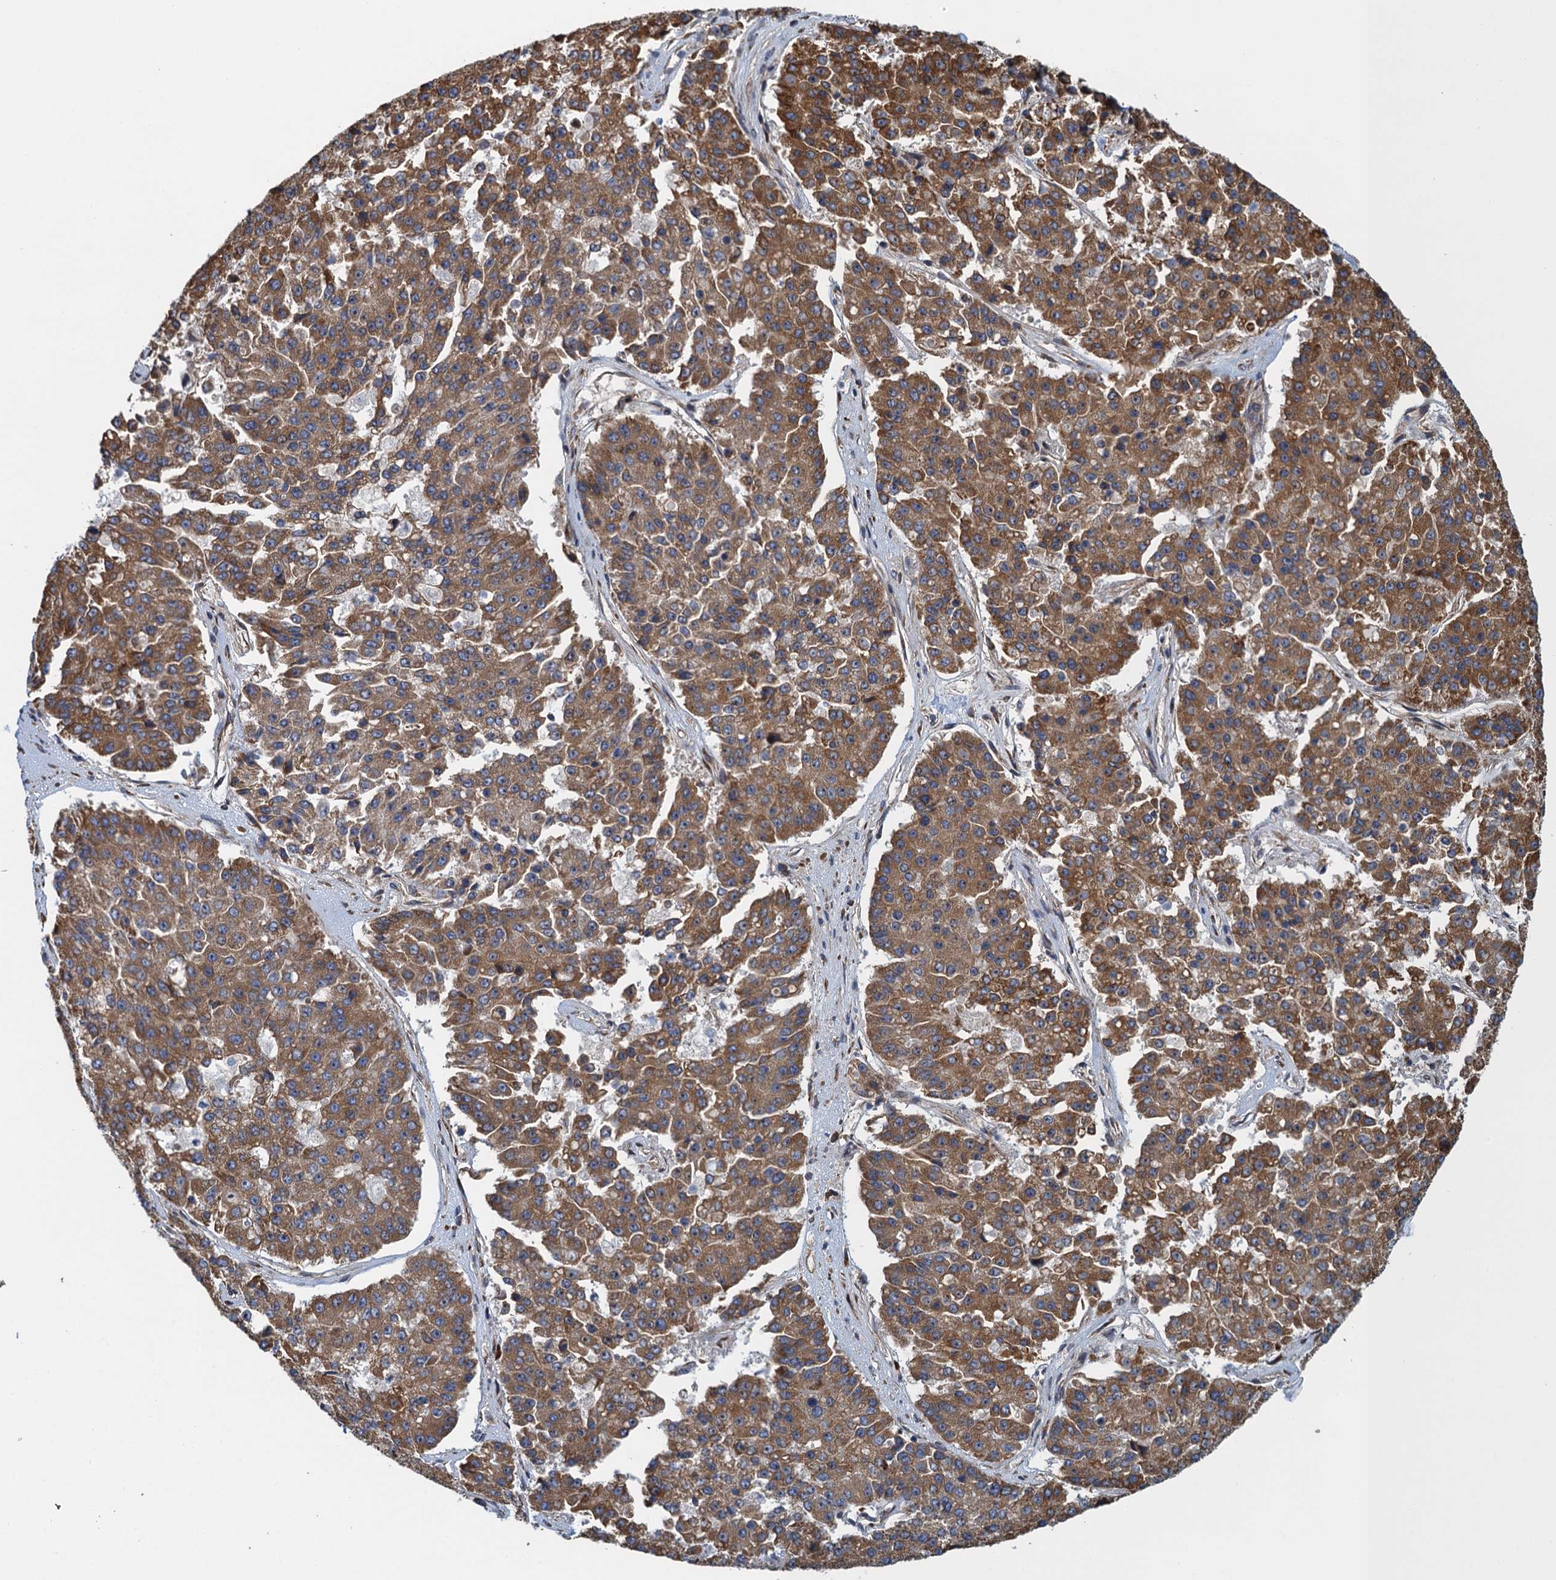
{"staining": {"intensity": "moderate", "quantity": ">75%", "location": "cytoplasmic/membranous"}, "tissue": "pancreatic cancer", "cell_type": "Tumor cells", "image_type": "cancer", "snomed": [{"axis": "morphology", "description": "Adenocarcinoma, NOS"}, {"axis": "topography", "description": "Pancreas"}], "caption": "There is medium levels of moderate cytoplasmic/membranous positivity in tumor cells of pancreatic cancer (adenocarcinoma), as demonstrated by immunohistochemical staining (brown color).", "gene": "MDM1", "patient": {"sex": "male", "age": 50}}